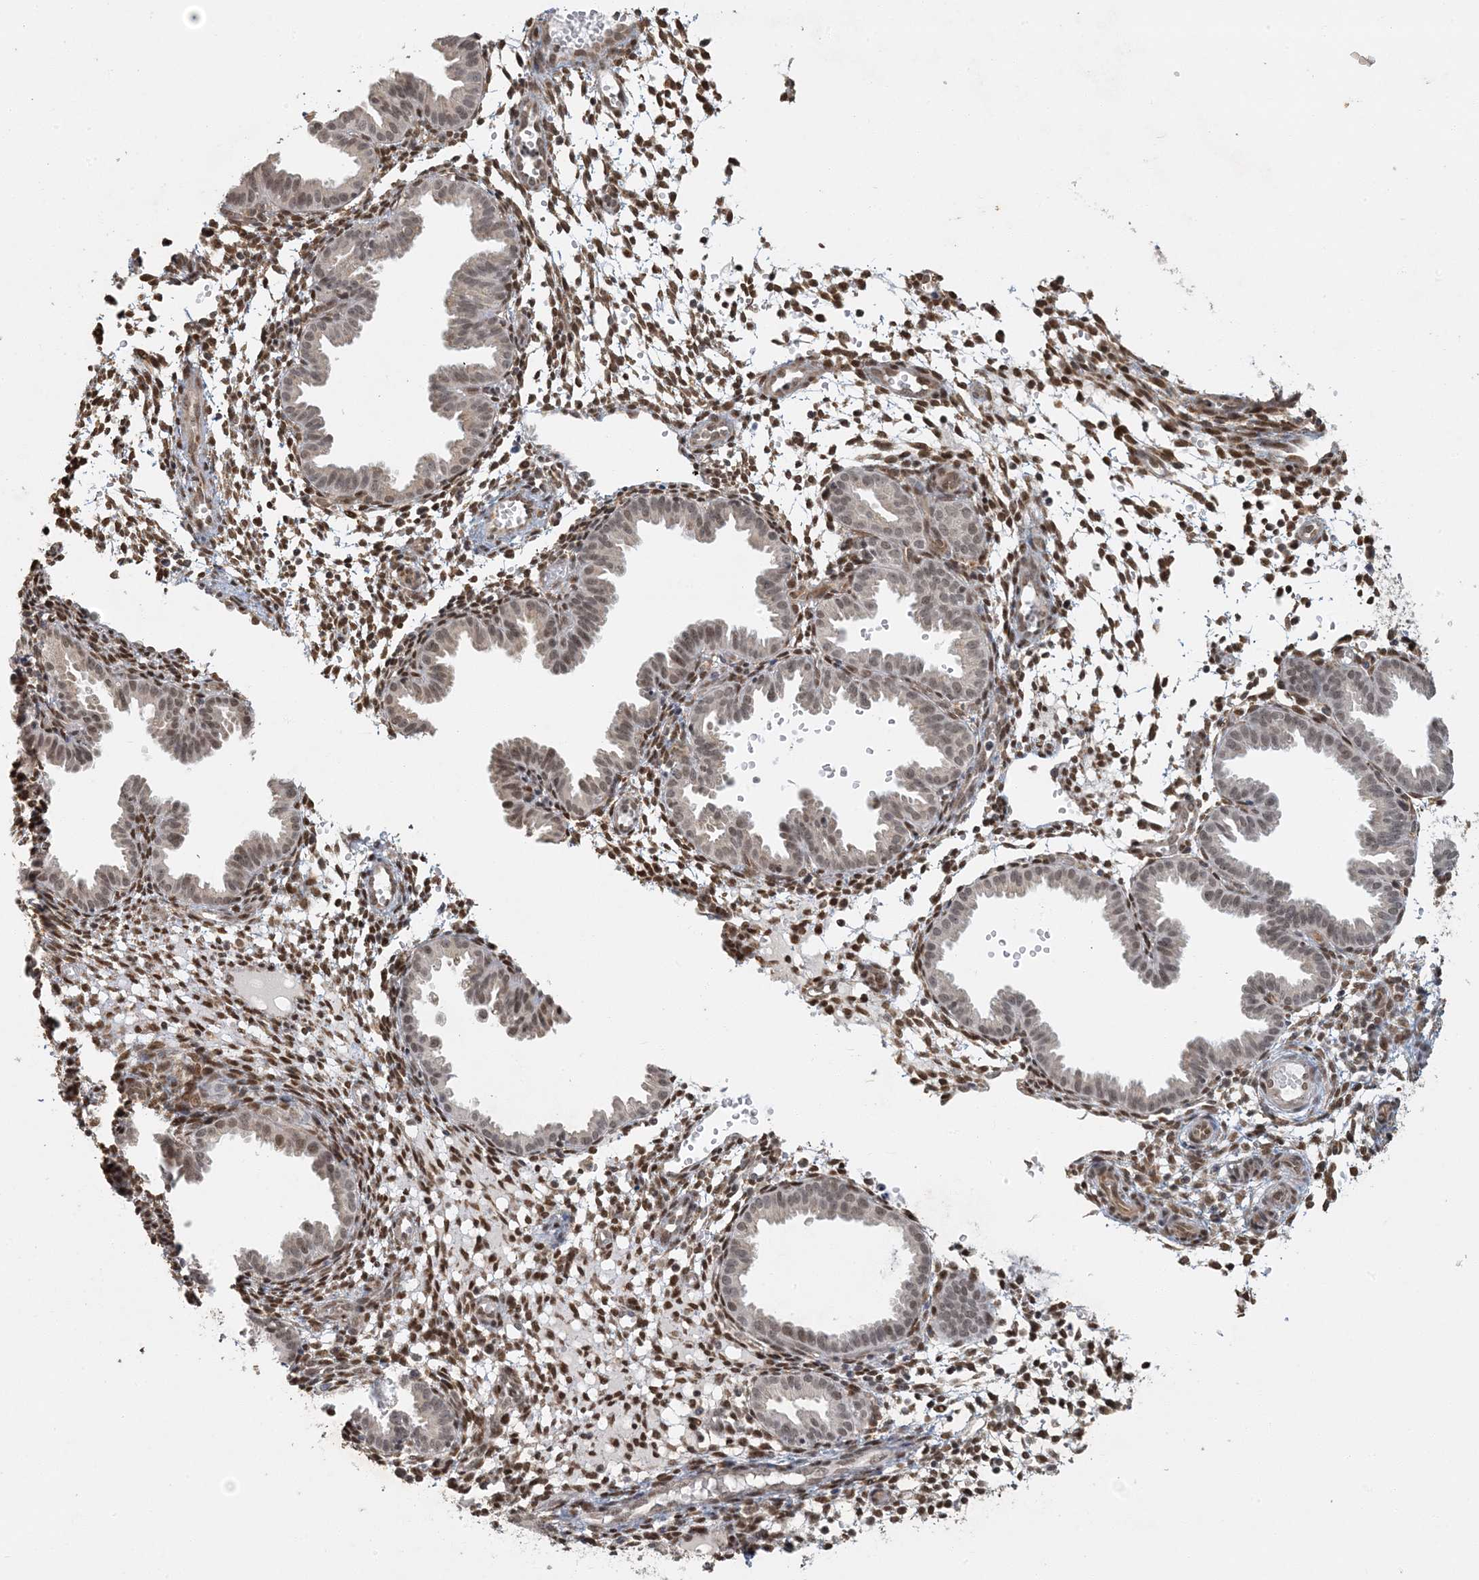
{"staining": {"intensity": "strong", "quantity": "25%-75%", "location": "cytoplasmic/membranous,nuclear"}, "tissue": "endometrium", "cell_type": "Cells in endometrial stroma", "image_type": "normal", "snomed": [{"axis": "morphology", "description": "Normal tissue, NOS"}, {"axis": "topography", "description": "Endometrium"}], "caption": "This histopathology image displays immunohistochemistry staining of unremarkable human endometrium, with high strong cytoplasmic/membranous,nuclear expression in about 25%-75% of cells in endometrial stroma.", "gene": "AK9", "patient": {"sex": "female", "age": 33}}